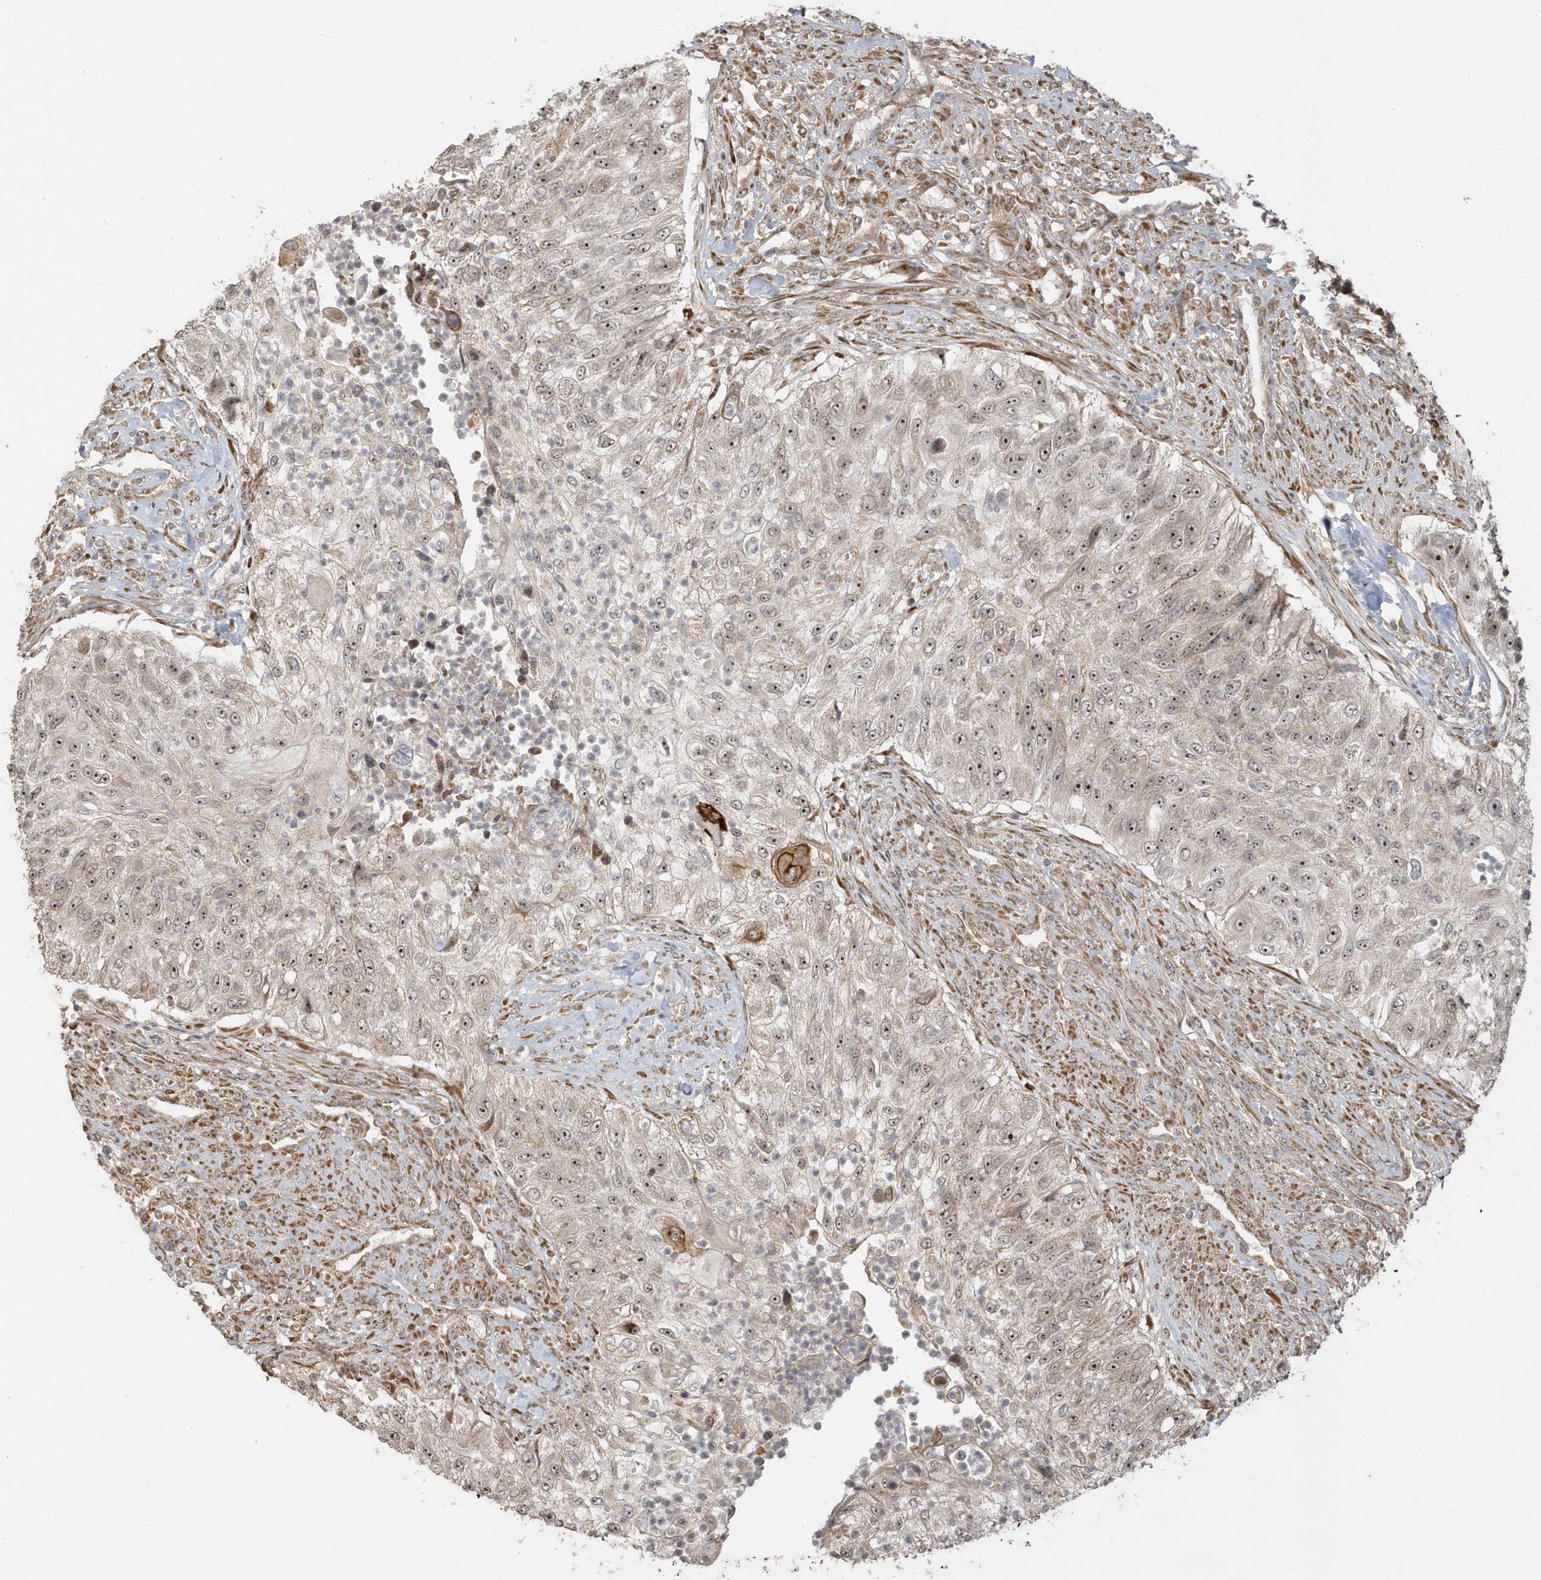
{"staining": {"intensity": "weak", "quantity": ">75%", "location": "nuclear"}, "tissue": "urothelial cancer", "cell_type": "Tumor cells", "image_type": "cancer", "snomed": [{"axis": "morphology", "description": "Urothelial carcinoma, High grade"}, {"axis": "topography", "description": "Urinary bladder"}], "caption": "Weak nuclear staining is identified in approximately >75% of tumor cells in urothelial cancer.", "gene": "ECM2", "patient": {"sex": "female", "age": 60}}